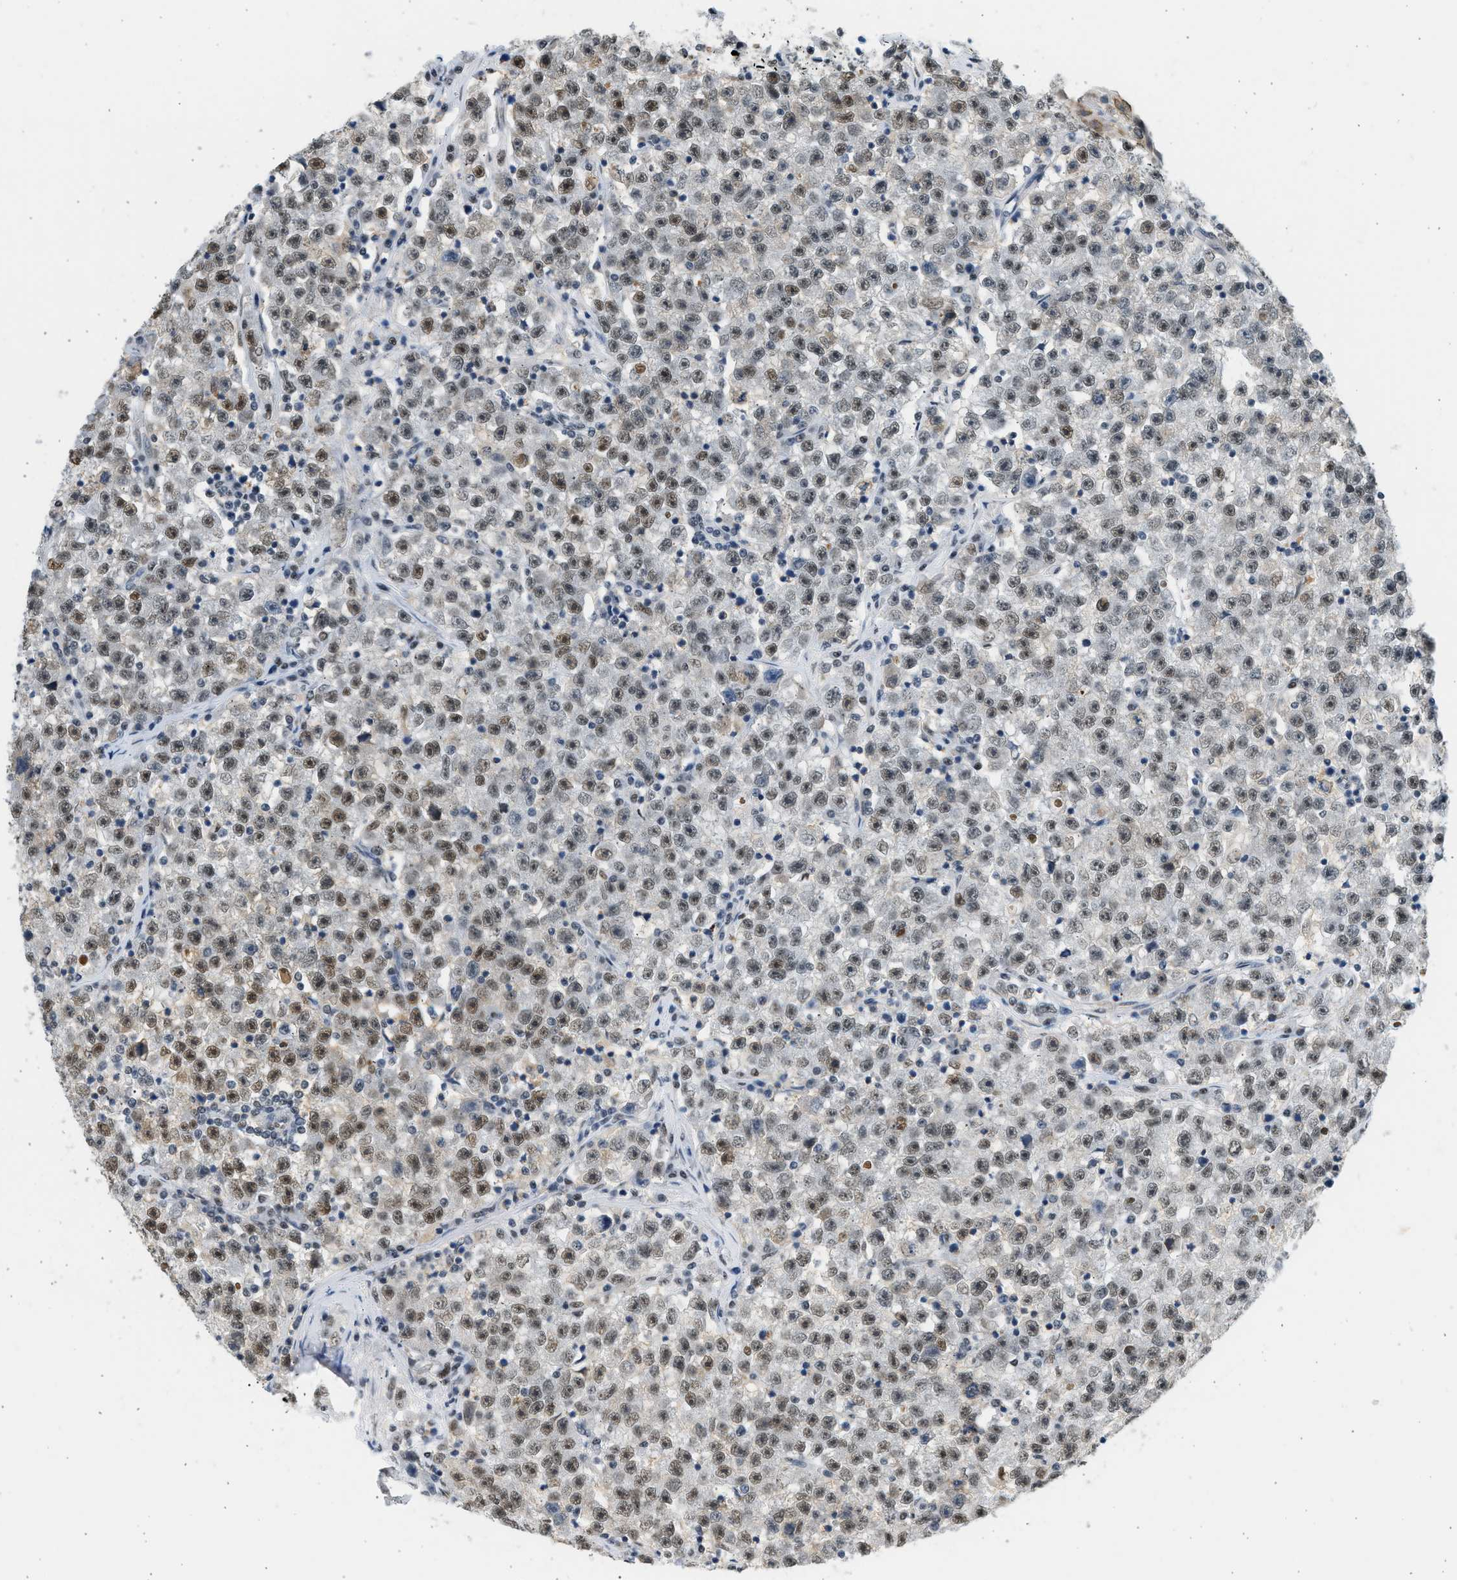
{"staining": {"intensity": "weak", "quantity": ">75%", "location": "nuclear"}, "tissue": "testis cancer", "cell_type": "Tumor cells", "image_type": "cancer", "snomed": [{"axis": "morphology", "description": "Seminoma, NOS"}, {"axis": "topography", "description": "Testis"}], "caption": "DAB (3,3'-diaminobenzidine) immunohistochemical staining of testis cancer (seminoma) displays weak nuclear protein staining in approximately >75% of tumor cells.", "gene": "HIPK1", "patient": {"sex": "male", "age": 22}}